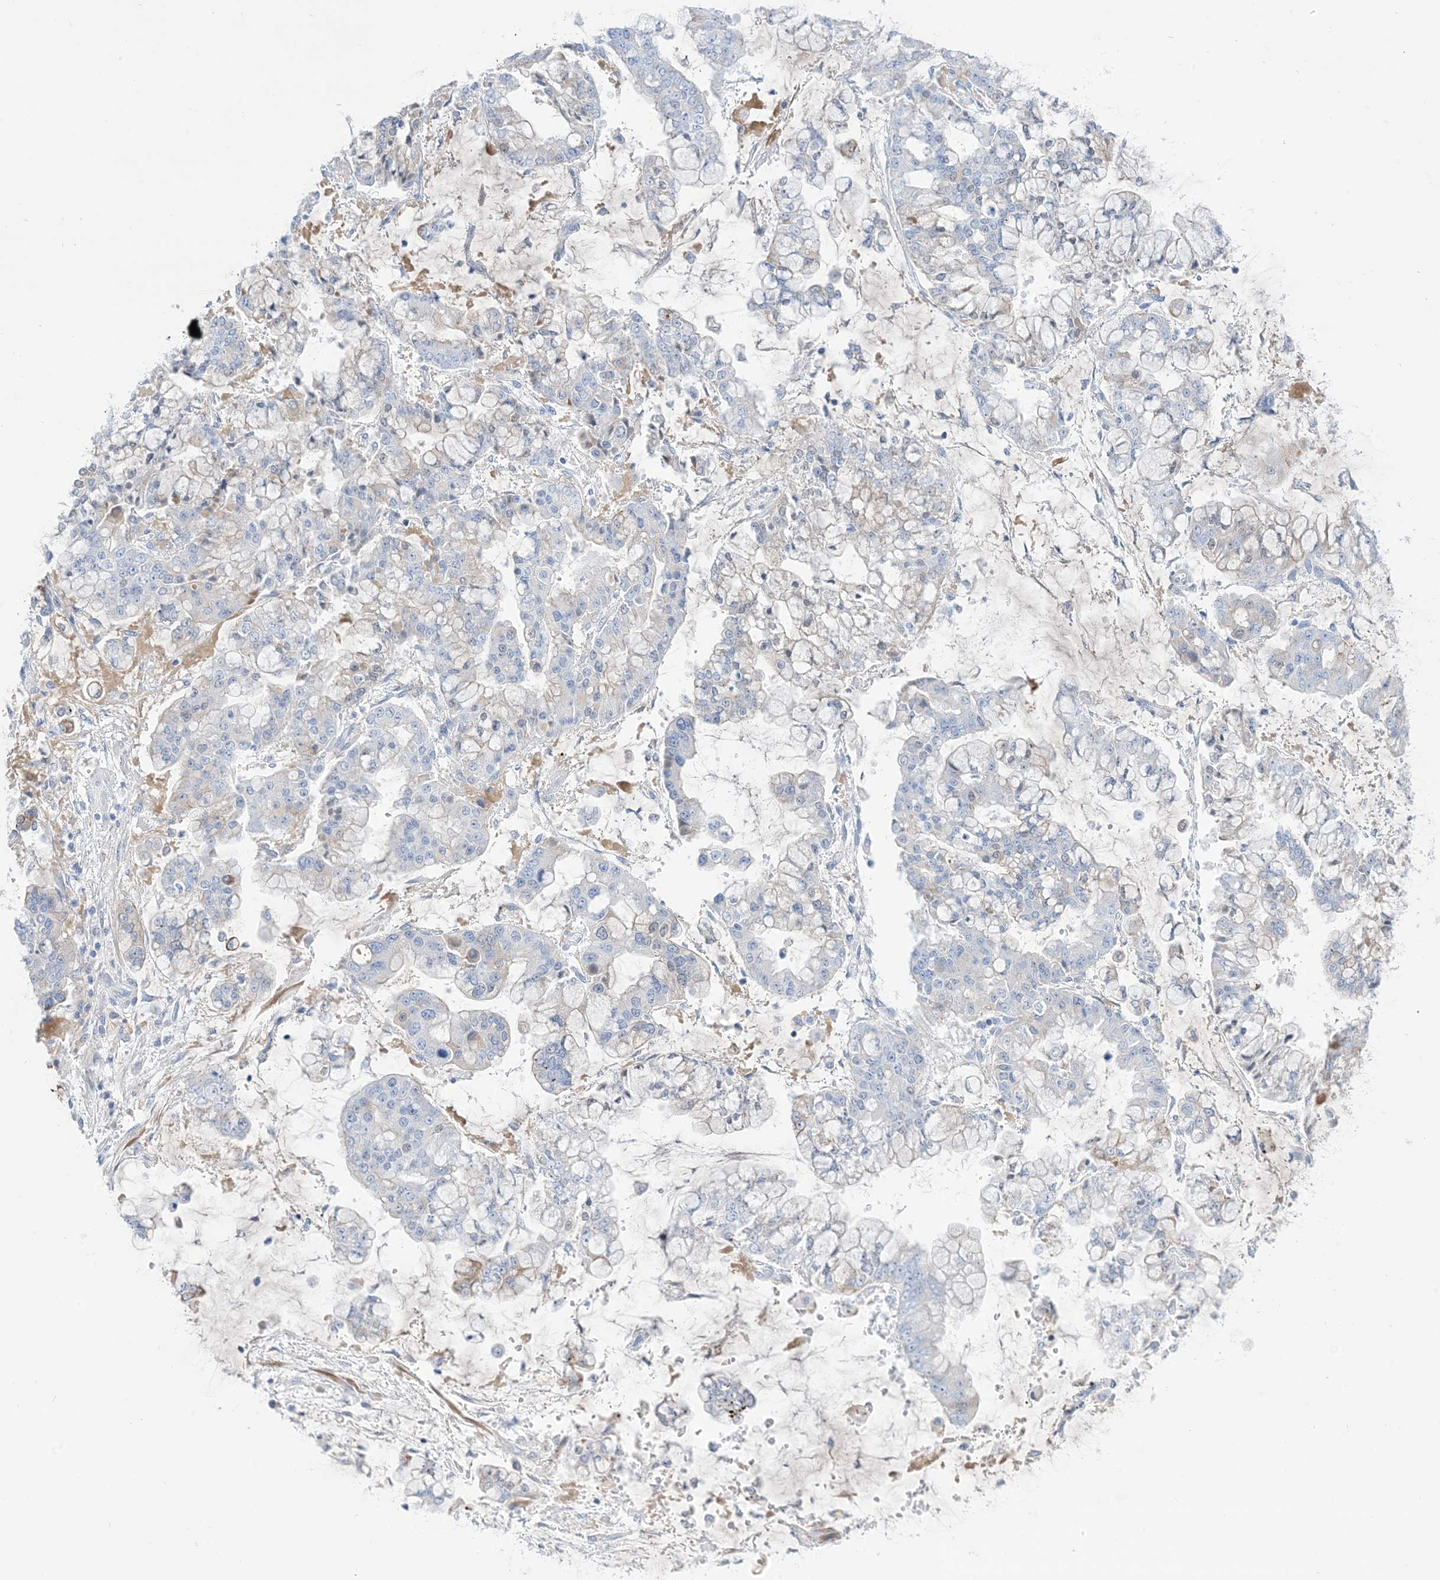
{"staining": {"intensity": "negative", "quantity": "none", "location": "none"}, "tissue": "stomach cancer", "cell_type": "Tumor cells", "image_type": "cancer", "snomed": [{"axis": "morphology", "description": "Normal tissue, NOS"}, {"axis": "morphology", "description": "Adenocarcinoma, NOS"}, {"axis": "topography", "description": "Stomach, upper"}, {"axis": "topography", "description": "Stomach"}], "caption": "A high-resolution image shows immunohistochemistry (IHC) staining of stomach cancer, which shows no significant positivity in tumor cells. Brightfield microscopy of IHC stained with DAB (3,3'-diaminobenzidine) (brown) and hematoxylin (blue), captured at high magnification.", "gene": "ATP11C", "patient": {"sex": "male", "age": 76}}